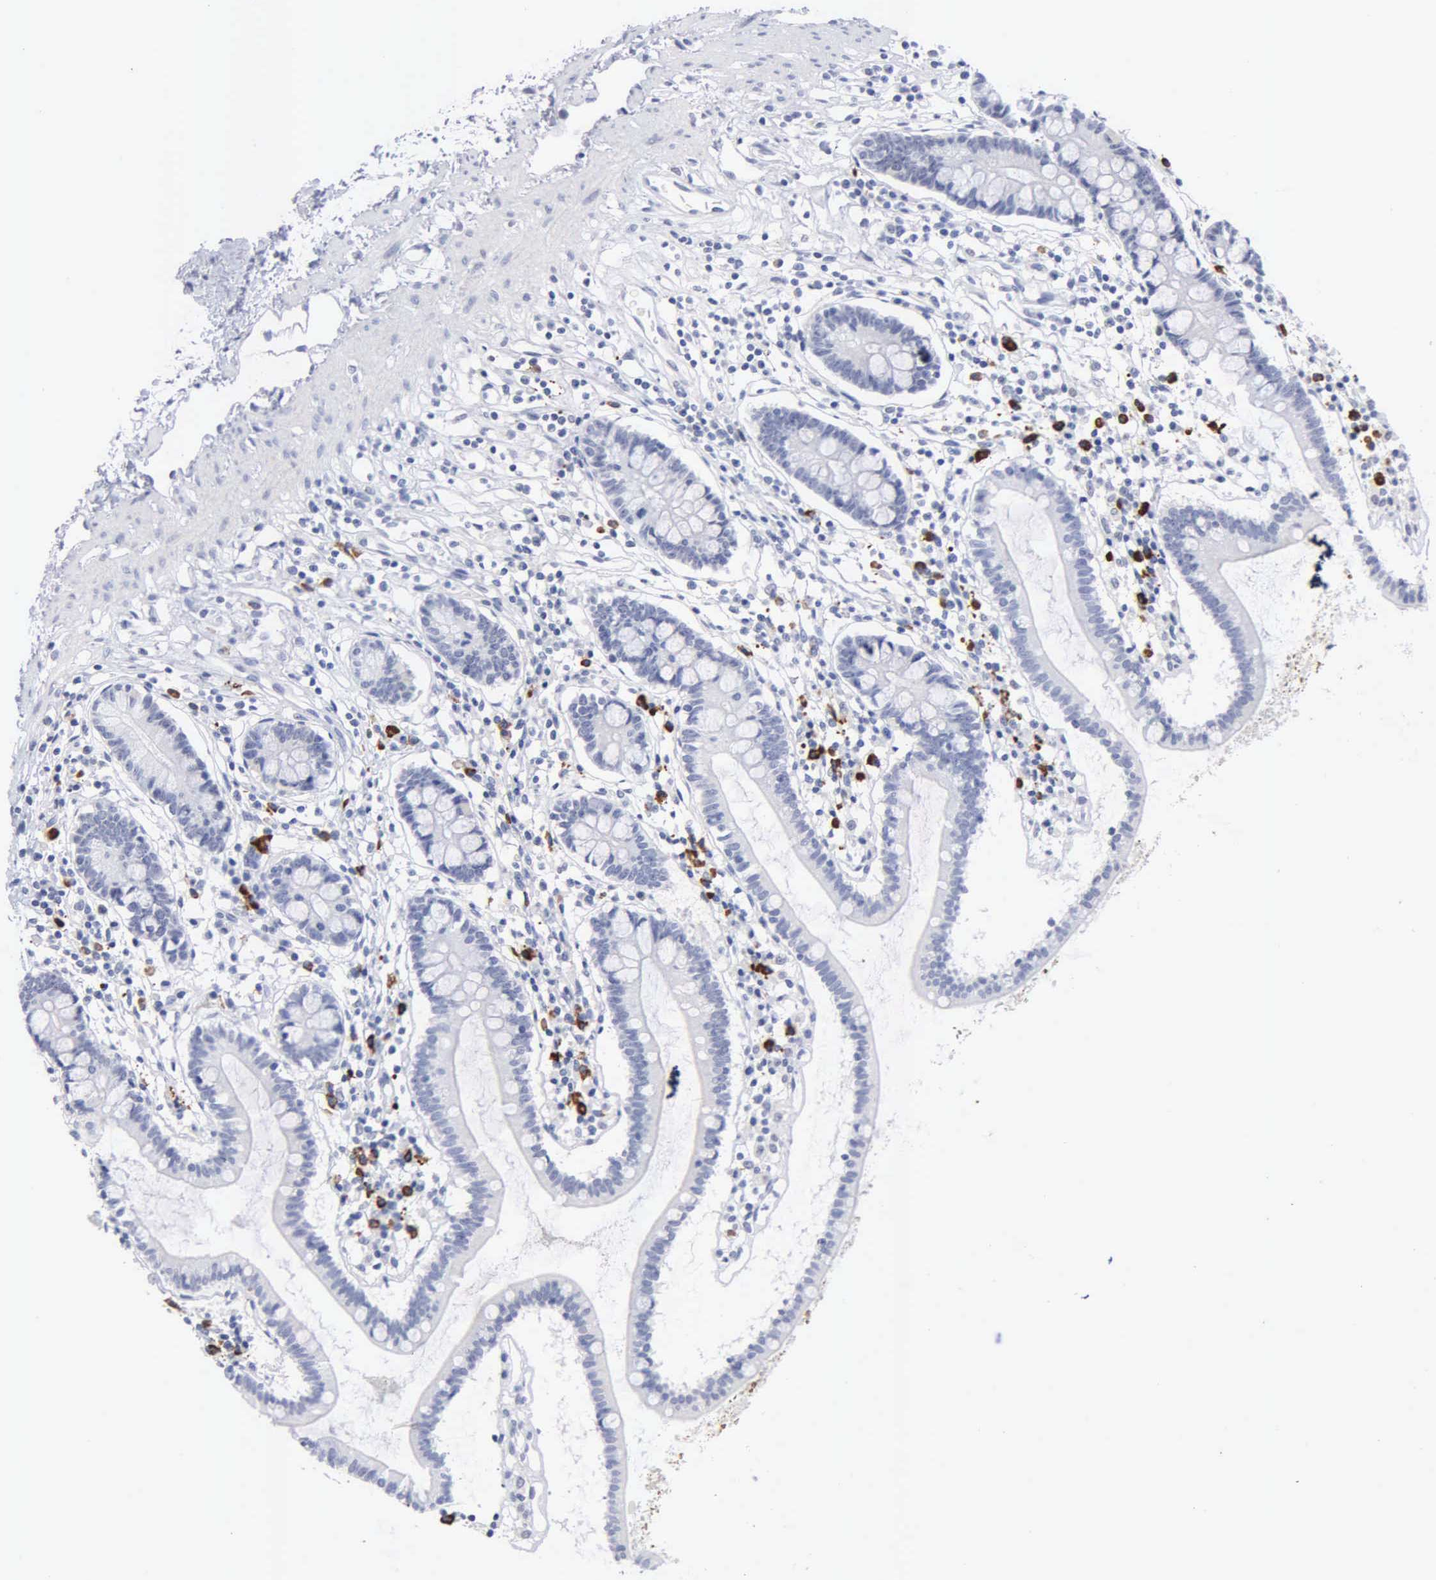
{"staining": {"intensity": "negative", "quantity": "none", "location": "none"}, "tissue": "small intestine", "cell_type": "Glandular cells", "image_type": "normal", "snomed": [{"axis": "morphology", "description": "Normal tissue, NOS"}, {"axis": "topography", "description": "Small intestine"}], "caption": "A high-resolution histopathology image shows immunohistochemistry (IHC) staining of unremarkable small intestine, which reveals no significant positivity in glandular cells.", "gene": "ASPHD2", "patient": {"sex": "female", "age": 37}}